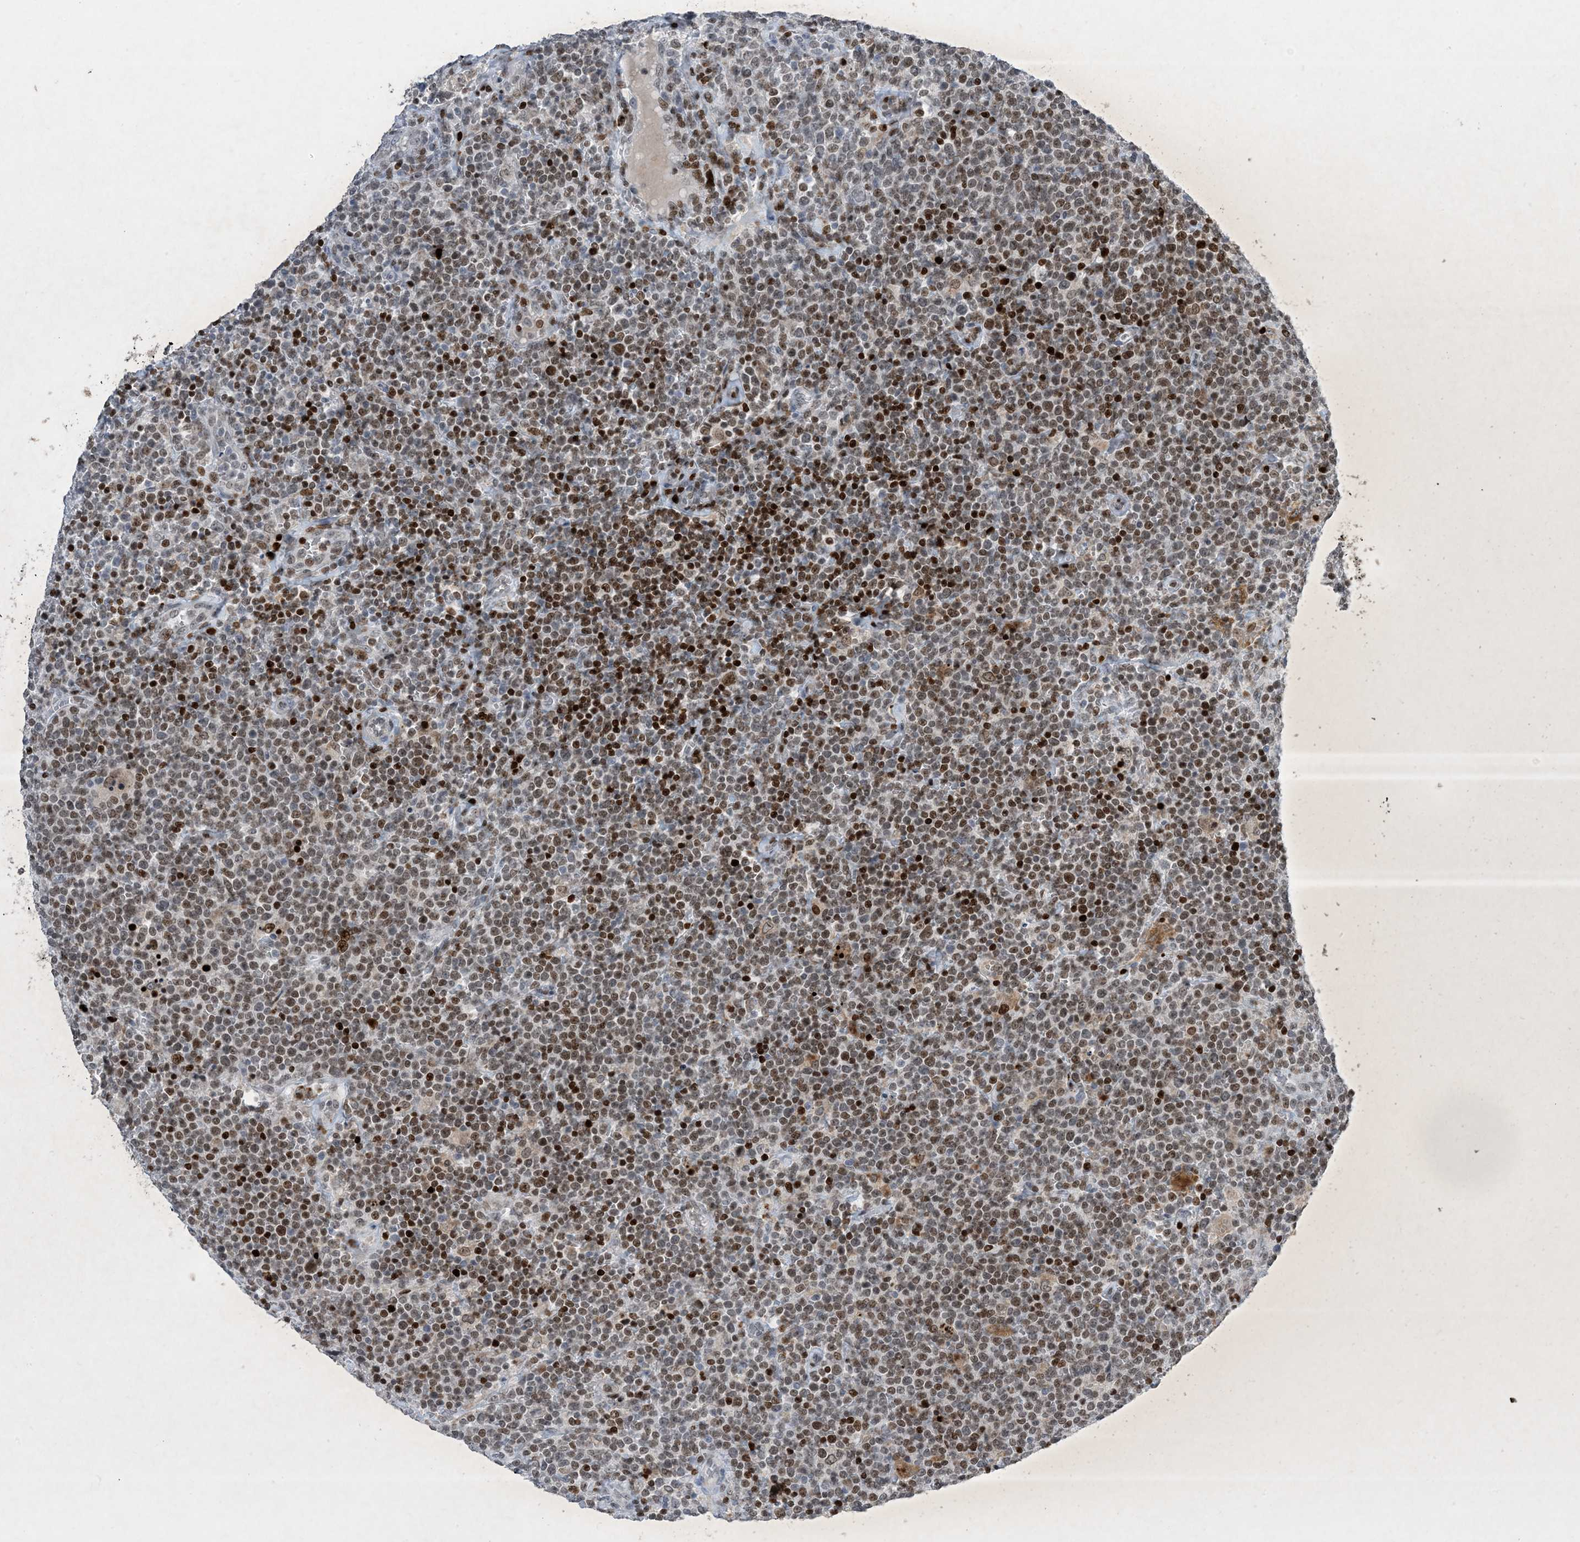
{"staining": {"intensity": "moderate", "quantity": "25%-75%", "location": "nuclear"}, "tissue": "lymphoma", "cell_type": "Tumor cells", "image_type": "cancer", "snomed": [{"axis": "morphology", "description": "Malignant lymphoma, non-Hodgkin's type, High grade"}, {"axis": "topography", "description": "Lymph node"}], "caption": "Immunohistochemical staining of high-grade malignant lymphoma, non-Hodgkin's type demonstrates medium levels of moderate nuclear protein staining in approximately 25%-75% of tumor cells.", "gene": "SLC25A53", "patient": {"sex": "male", "age": 61}}